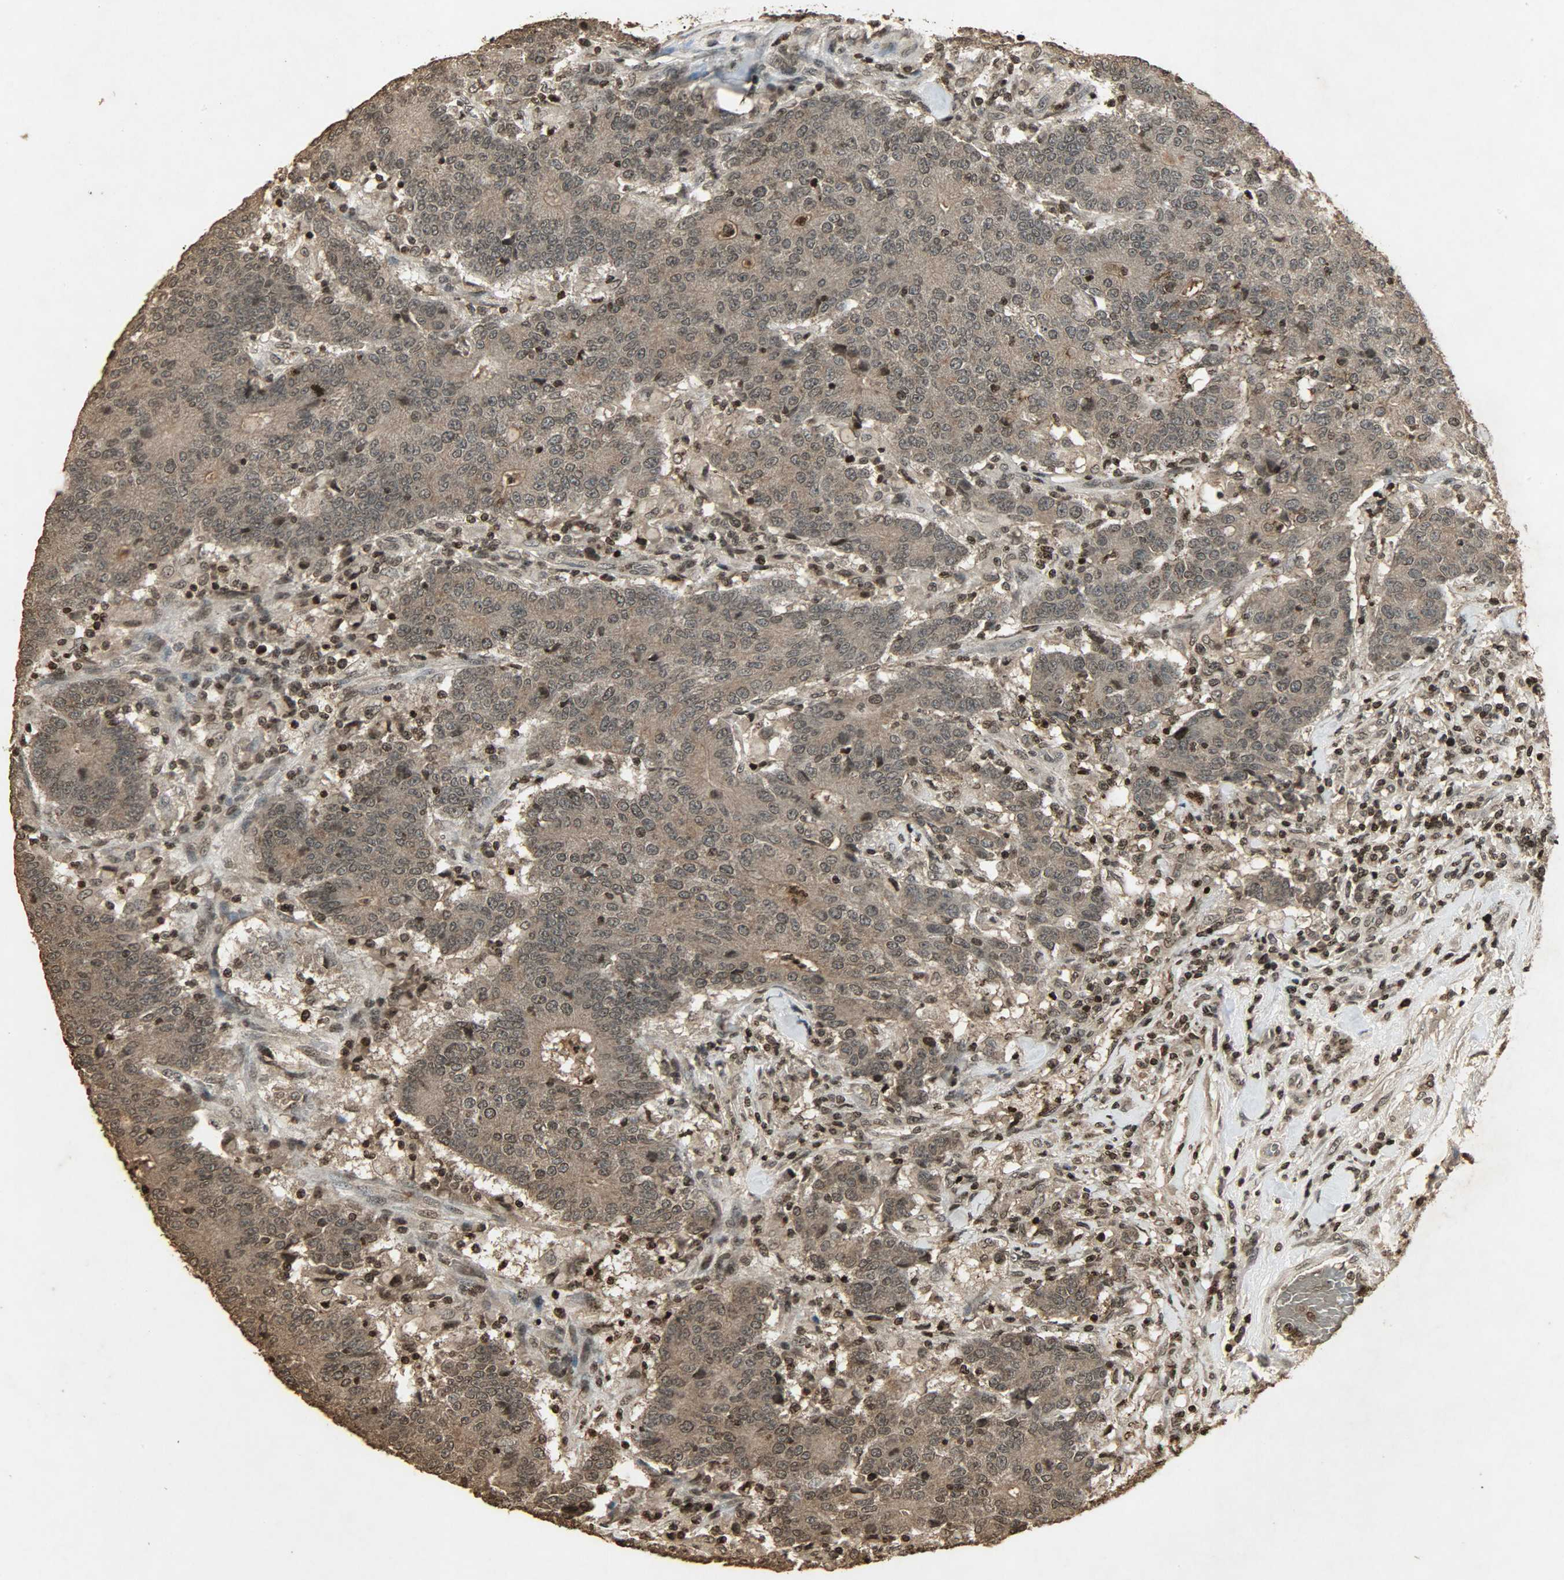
{"staining": {"intensity": "moderate", "quantity": ">75%", "location": "cytoplasmic/membranous,nuclear"}, "tissue": "colorectal cancer", "cell_type": "Tumor cells", "image_type": "cancer", "snomed": [{"axis": "morphology", "description": "Normal tissue, NOS"}, {"axis": "morphology", "description": "Adenocarcinoma, NOS"}, {"axis": "topography", "description": "Colon"}], "caption": "Adenocarcinoma (colorectal) stained with IHC displays moderate cytoplasmic/membranous and nuclear expression in approximately >75% of tumor cells.", "gene": "PPP3R1", "patient": {"sex": "female", "age": 75}}